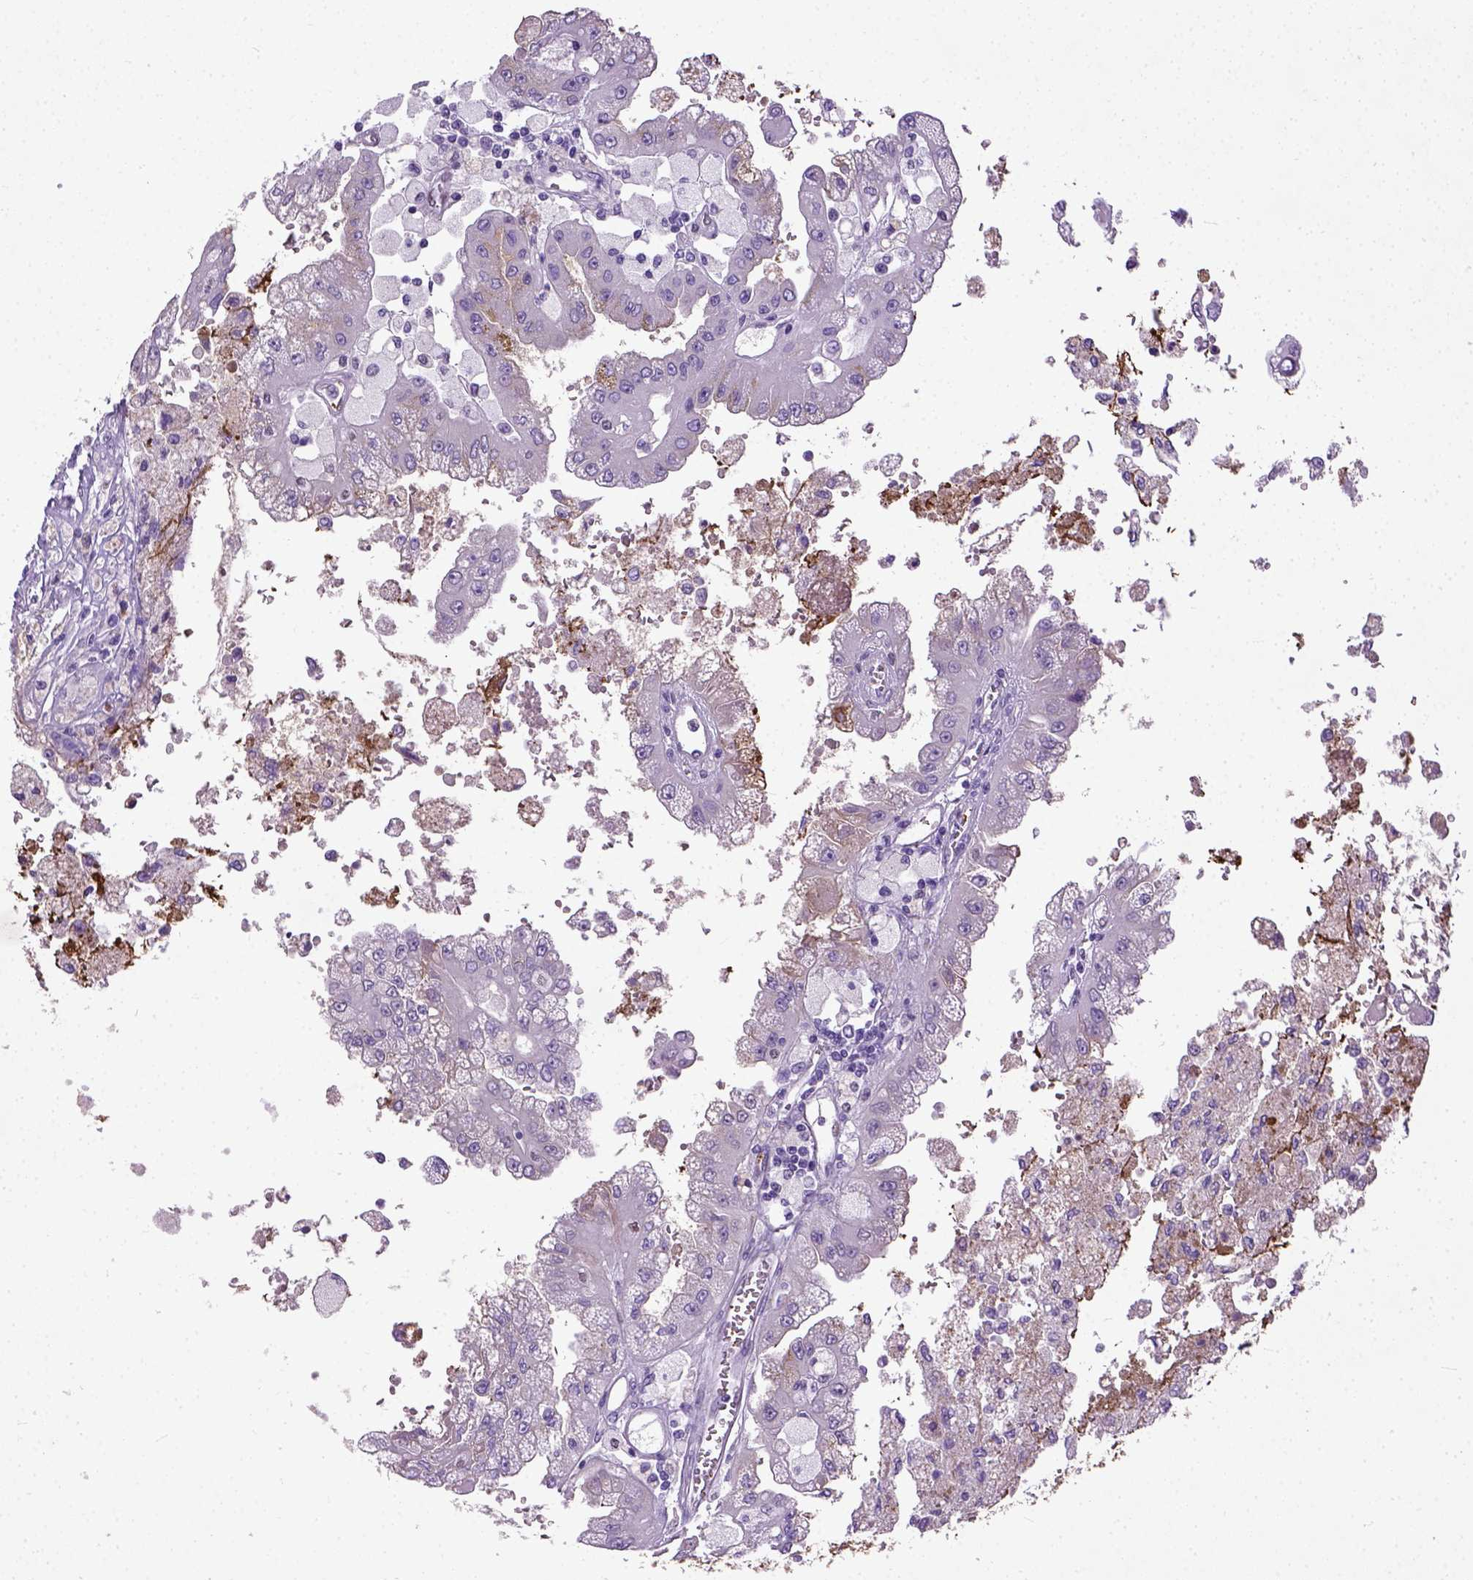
{"staining": {"intensity": "negative", "quantity": "none", "location": "none"}, "tissue": "renal cancer", "cell_type": "Tumor cells", "image_type": "cancer", "snomed": [{"axis": "morphology", "description": "Adenocarcinoma, NOS"}, {"axis": "topography", "description": "Kidney"}], "caption": "This image is of renal cancer (adenocarcinoma) stained with immunohistochemistry to label a protein in brown with the nuclei are counter-stained blue. There is no expression in tumor cells.", "gene": "ADAMTS8", "patient": {"sex": "male", "age": 58}}